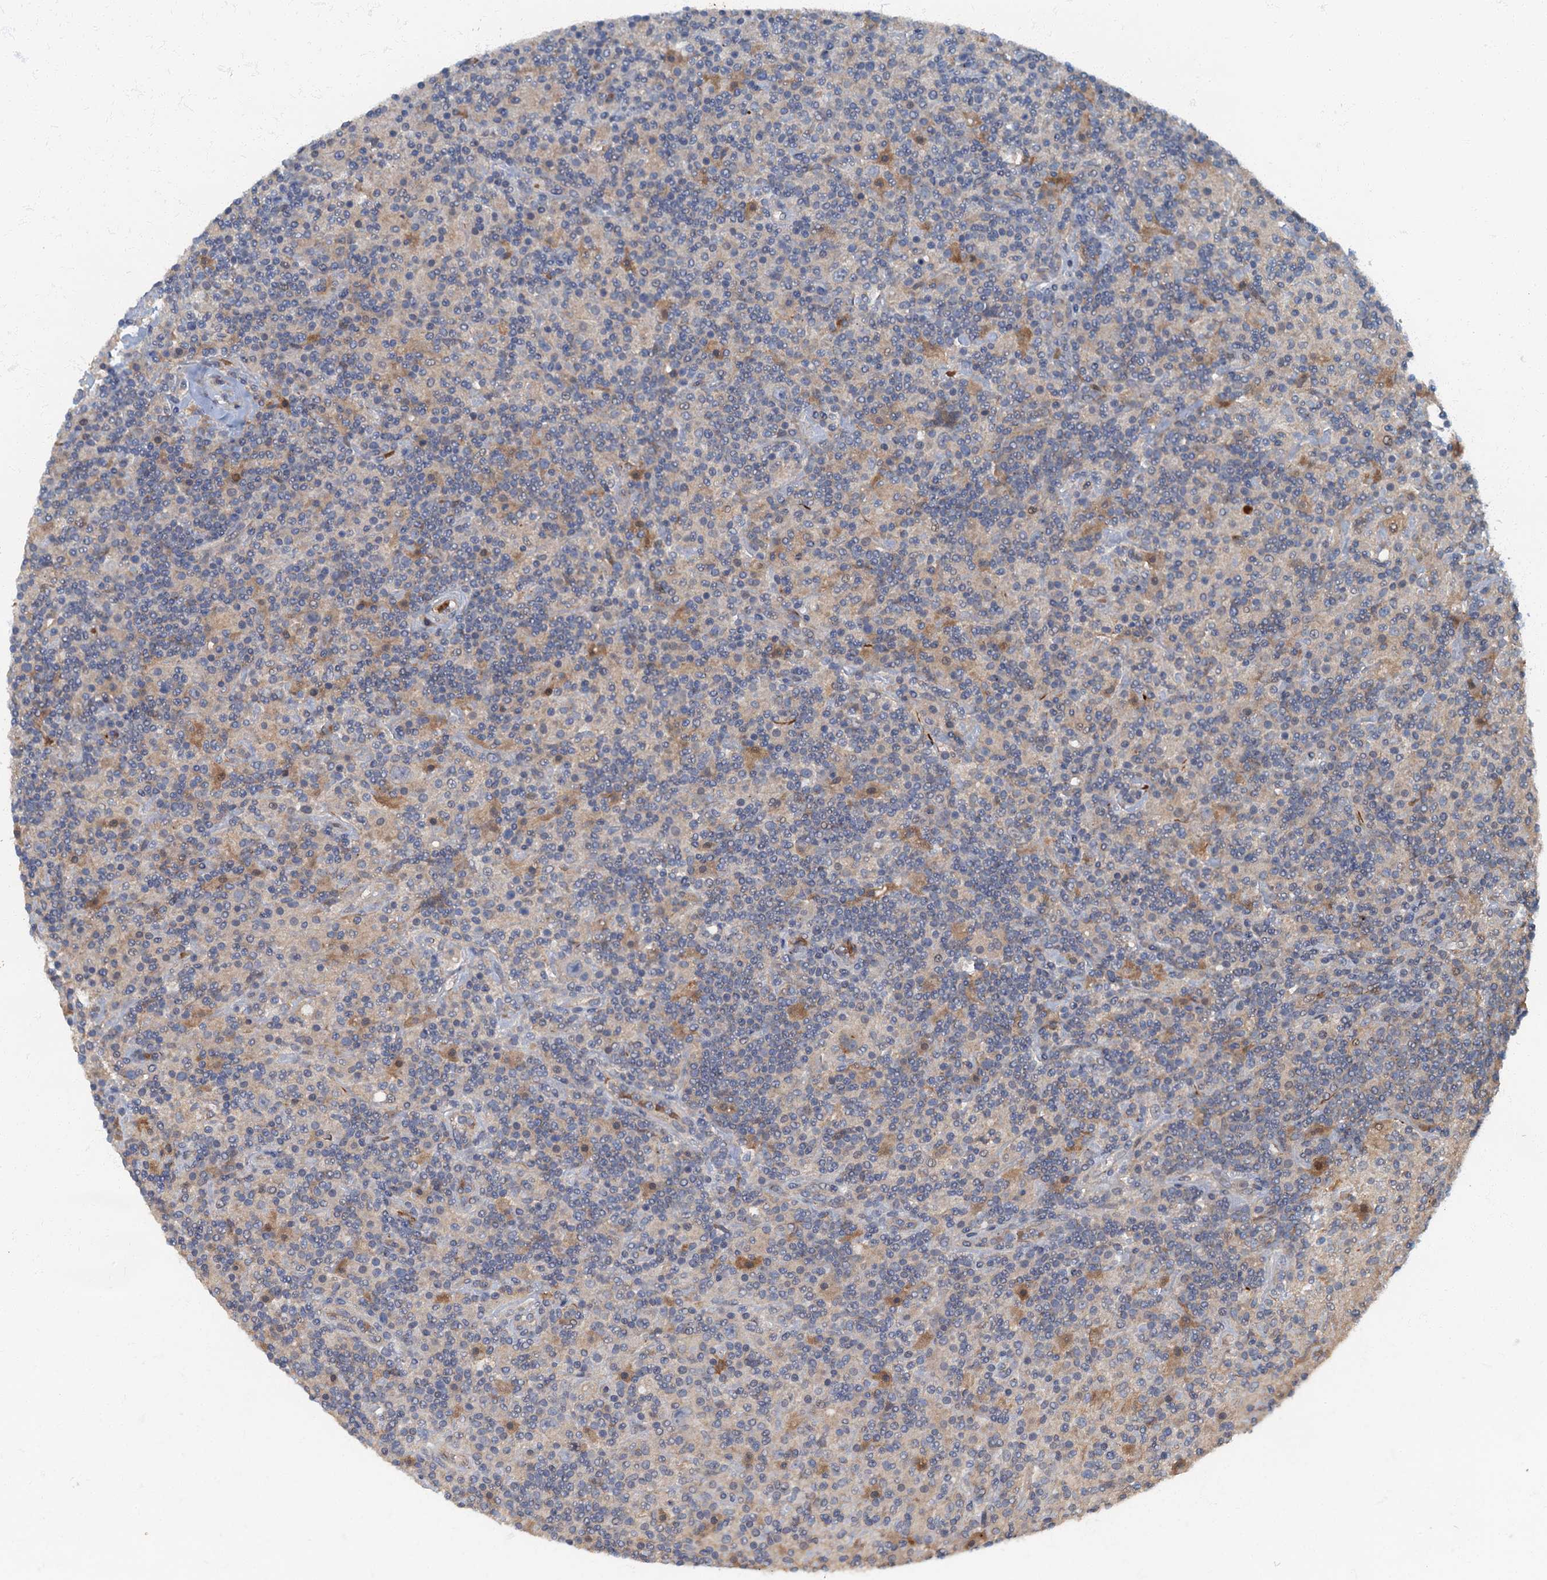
{"staining": {"intensity": "weak", "quantity": "<25%", "location": "cytoplasmic/membranous"}, "tissue": "lymphoma", "cell_type": "Tumor cells", "image_type": "cancer", "snomed": [{"axis": "morphology", "description": "Hodgkin's disease, NOS"}, {"axis": "topography", "description": "Lymph node"}], "caption": "IHC of Hodgkin's disease exhibits no expression in tumor cells.", "gene": "ARL11", "patient": {"sex": "male", "age": 70}}